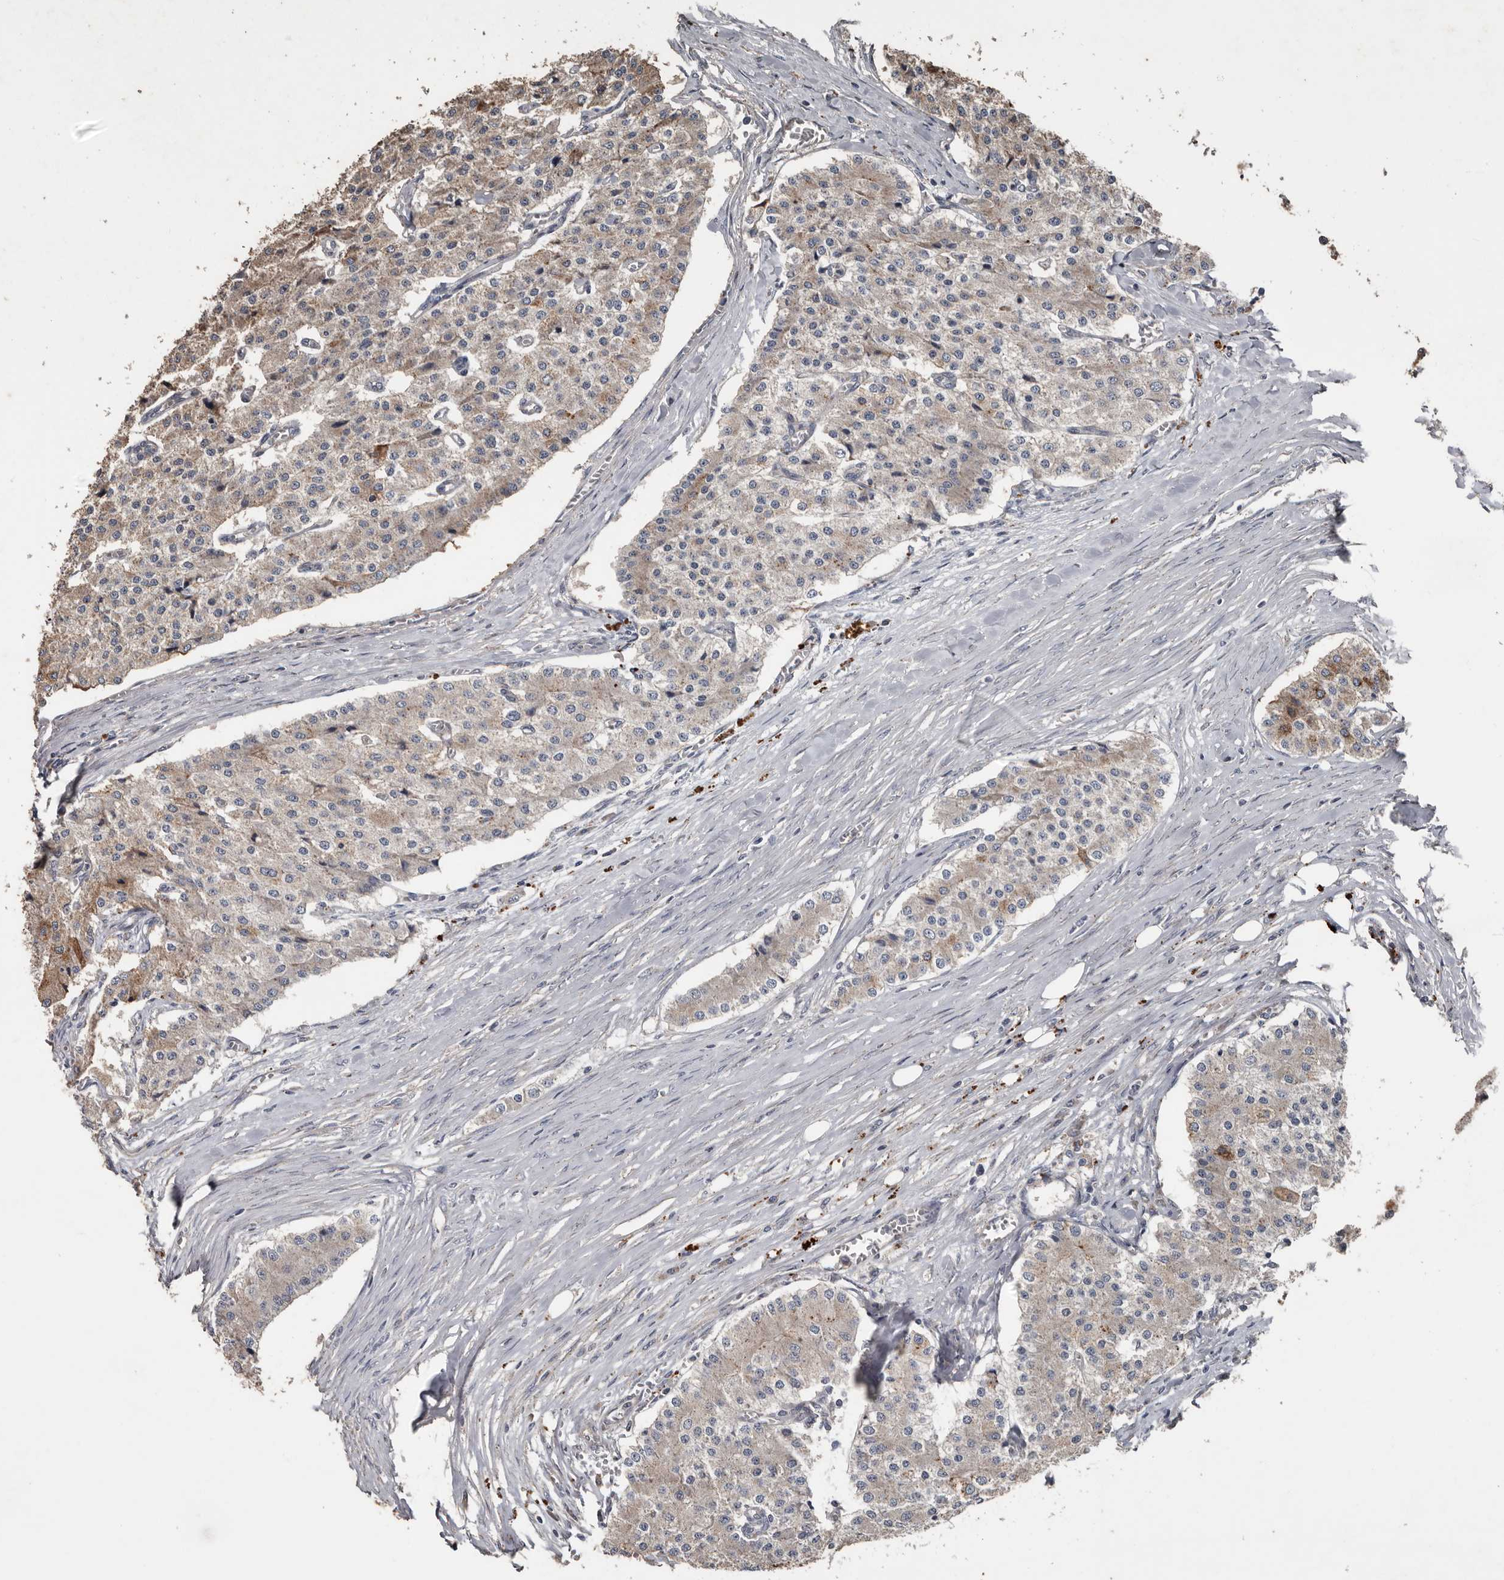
{"staining": {"intensity": "moderate", "quantity": "<25%", "location": "cytoplasmic/membranous"}, "tissue": "carcinoid", "cell_type": "Tumor cells", "image_type": "cancer", "snomed": [{"axis": "morphology", "description": "Carcinoid, malignant, NOS"}, {"axis": "topography", "description": "Colon"}], "caption": "This is an image of IHC staining of carcinoid, which shows moderate positivity in the cytoplasmic/membranous of tumor cells.", "gene": "HYAL4", "patient": {"sex": "female", "age": 52}}